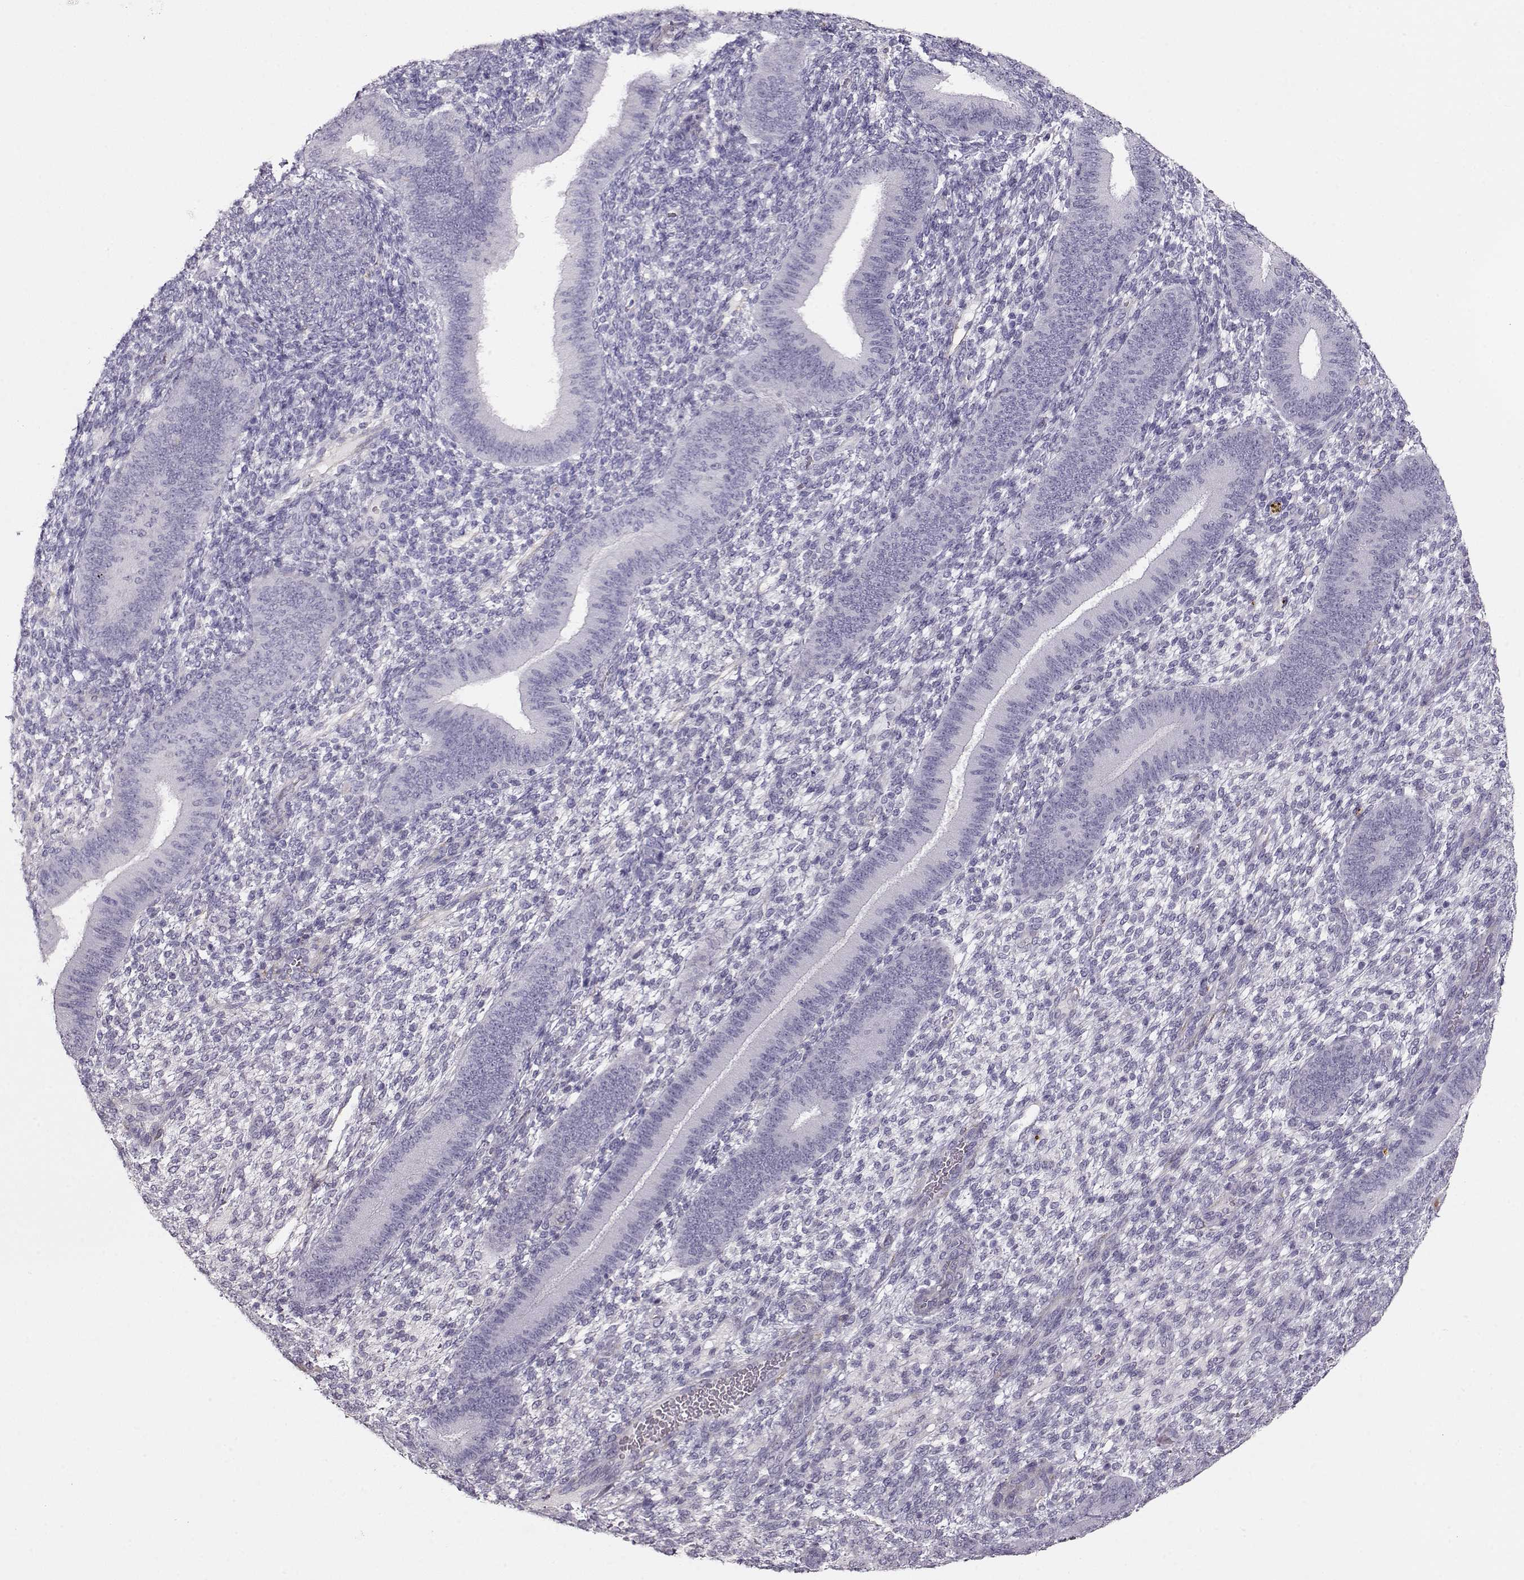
{"staining": {"intensity": "negative", "quantity": "none", "location": "none"}, "tissue": "endometrium", "cell_type": "Cells in endometrial stroma", "image_type": "normal", "snomed": [{"axis": "morphology", "description": "Normal tissue, NOS"}, {"axis": "topography", "description": "Endometrium"}], "caption": "High magnification brightfield microscopy of normal endometrium stained with DAB (3,3'-diaminobenzidine) (brown) and counterstained with hematoxylin (blue): cells in endometrial stroma show no significant staining.", "gene": "RBM44", "patient": {"sex": "female", "age": 39}}